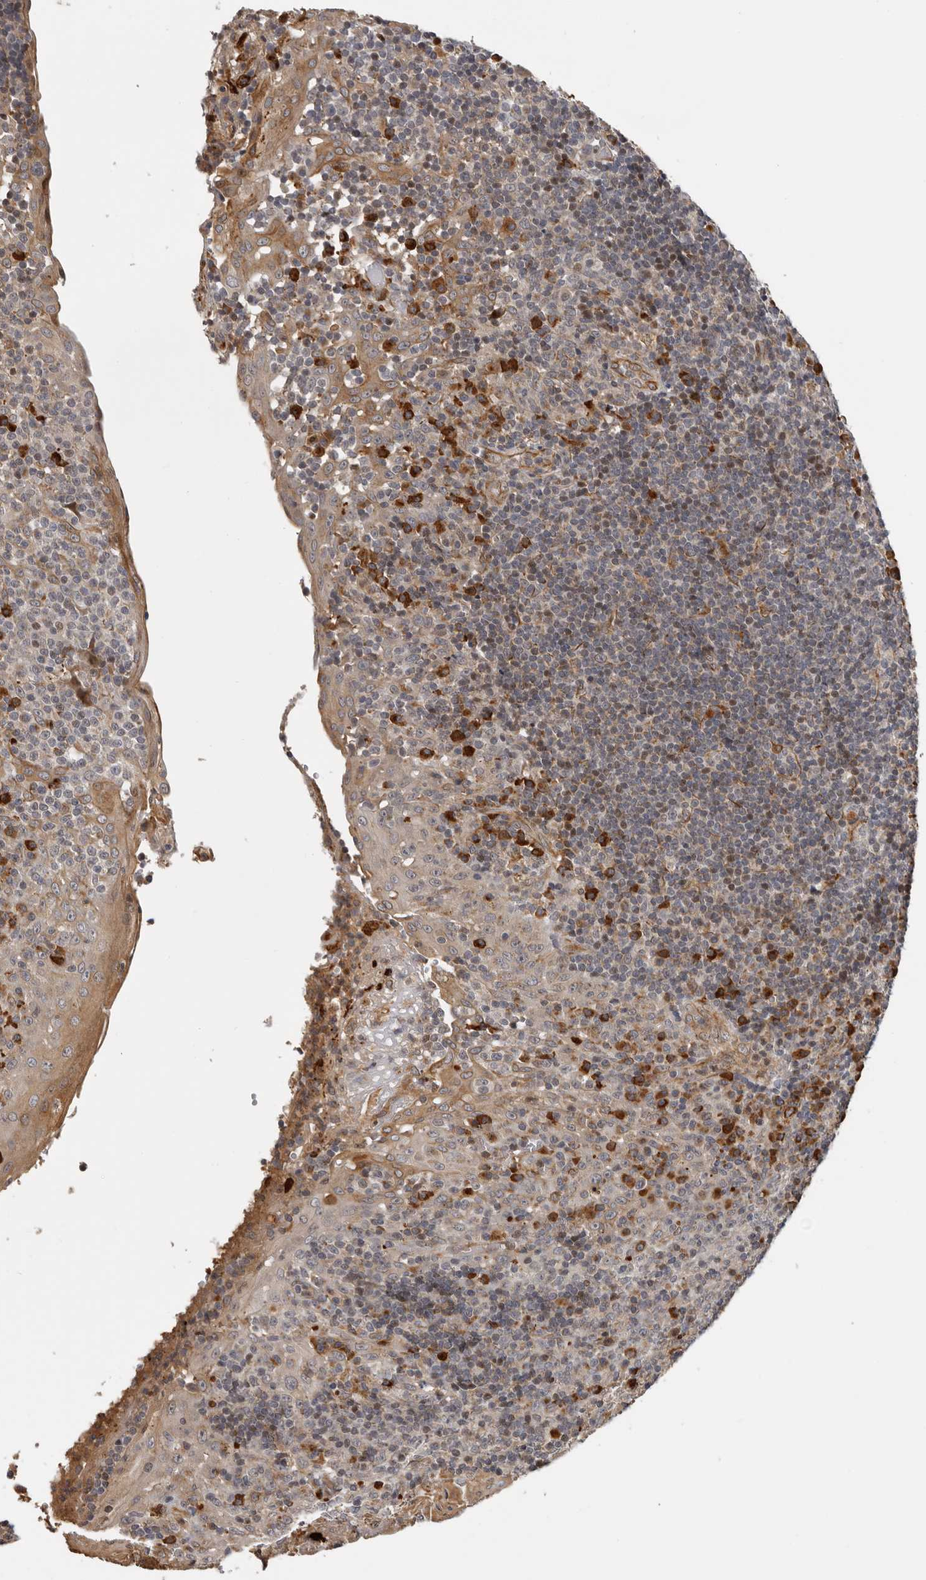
{"staining": {"intensity": "strong", "quantity": "<25%", "location": "cytoplasmic/membranous"}, "tissue": "tonsil", "cell_type": "Germinal center cells", "image_type": "normal", "snomed": [{"axis": "morphology", "description": "Normal tissue, NOS"}, {"axis": "topography", "description": "Tonsil"}], "caption": "A micrograph of tonsil stained for a protein exhibits strong cytoplasmic/membranous brown staining in germinal center cells.", "gene": "RNF157", "patient": {"sex": "female", "age": 40}}